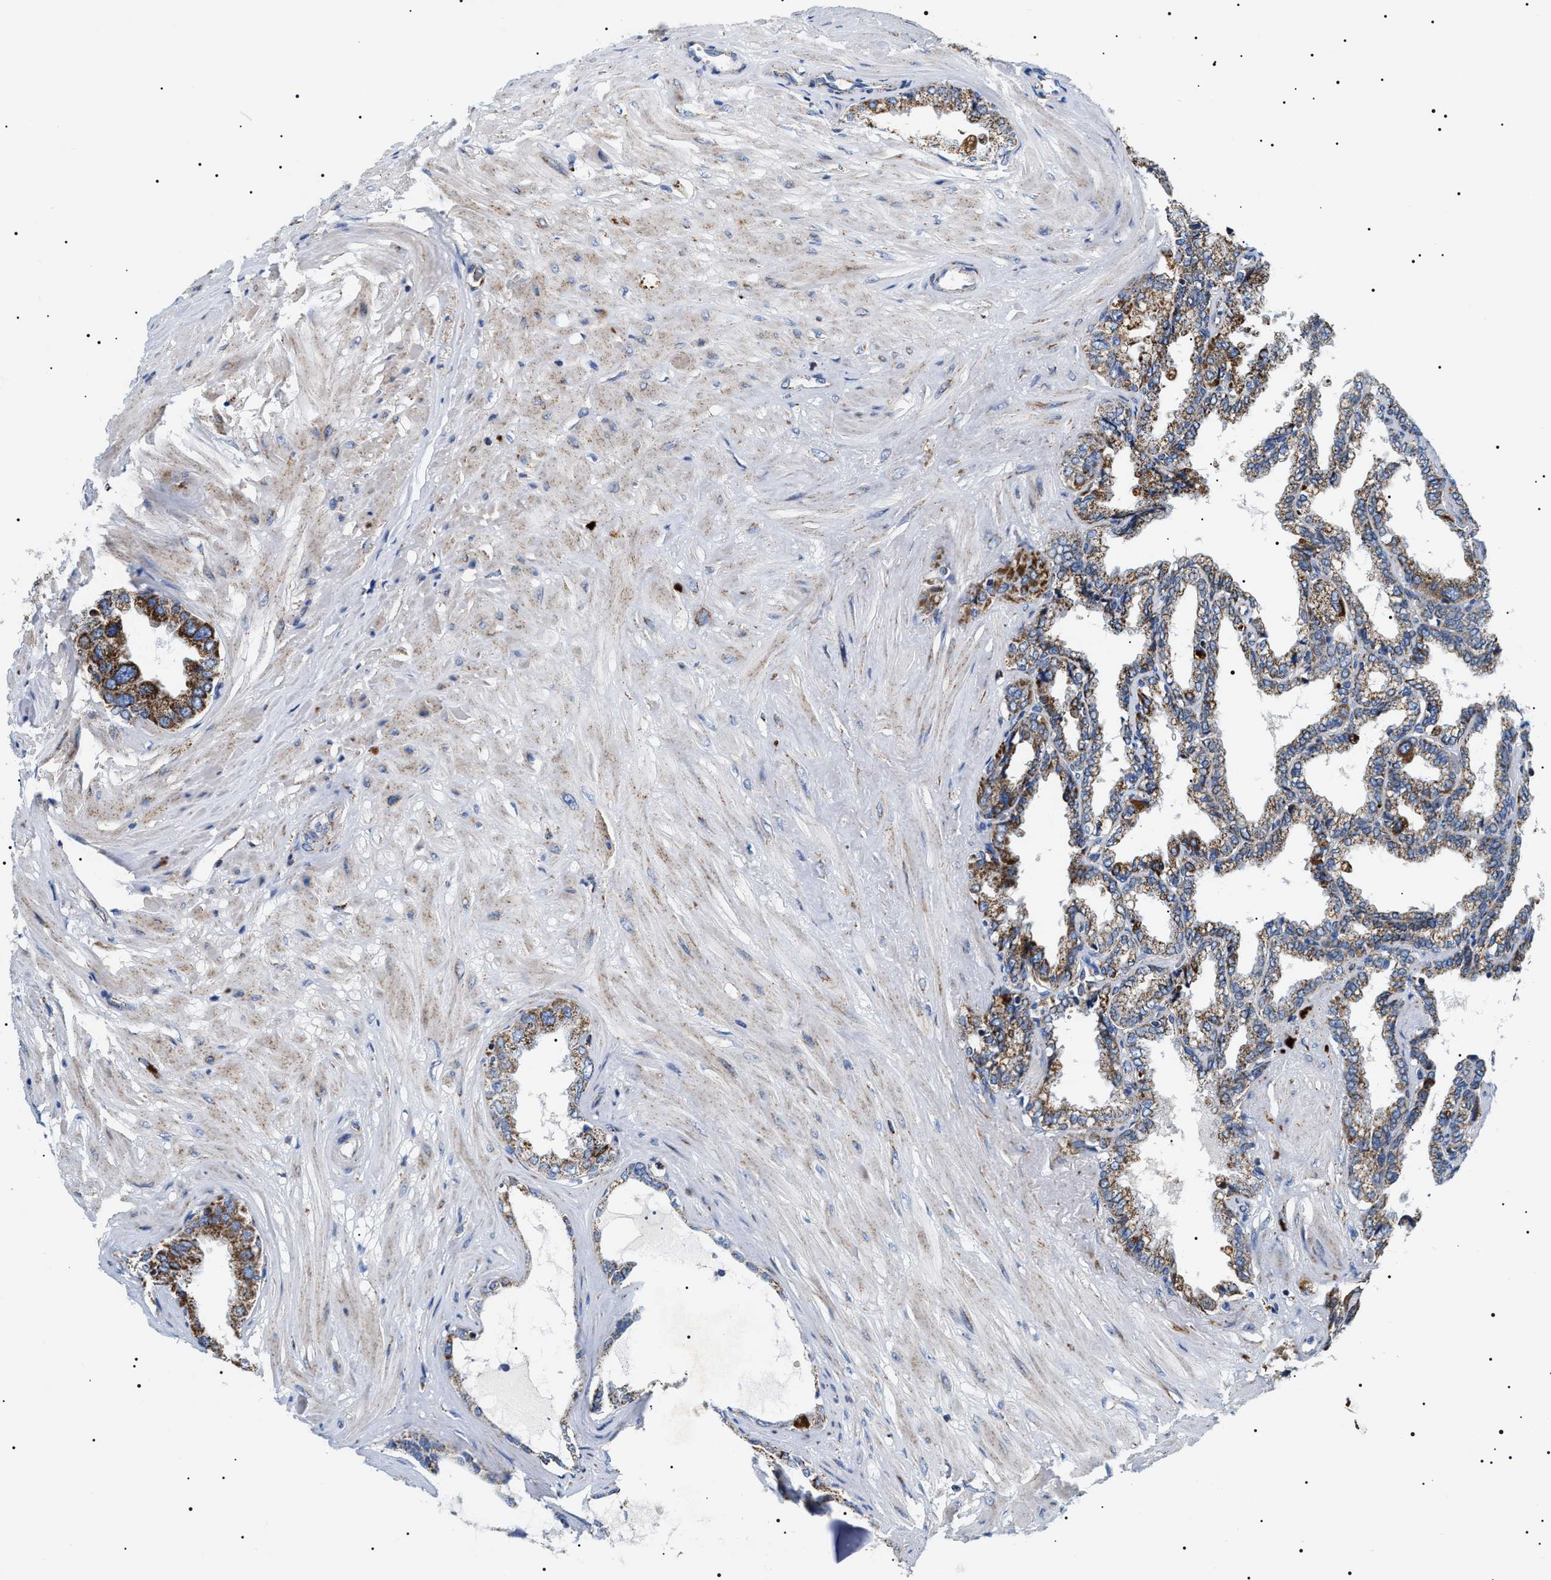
{"staining": {"intensity": "moderate", "quantity": "25%-75%", "location": "cytoplasmic/membranous"}, "tissue": "seminal vesicle", "cell_type": "Glandular cells", "image_type": "normal", "snomed": [{"axis": "morphology", "description": "Normal tissue, NOS"}, {"axis": "topography", "description": "Seminal veicle"}], "caption": "Seminal vesicle was stained to show a protein in brown. There is medium levels of moderate cytoplasmic/membranous expression in about 25%-75% of glandular cells. Immunohistochemistry stains the protein in brown and the nuclei are stained blue.", "gene": "OXSM", "patient": {"sex": "male", "age": 46}}